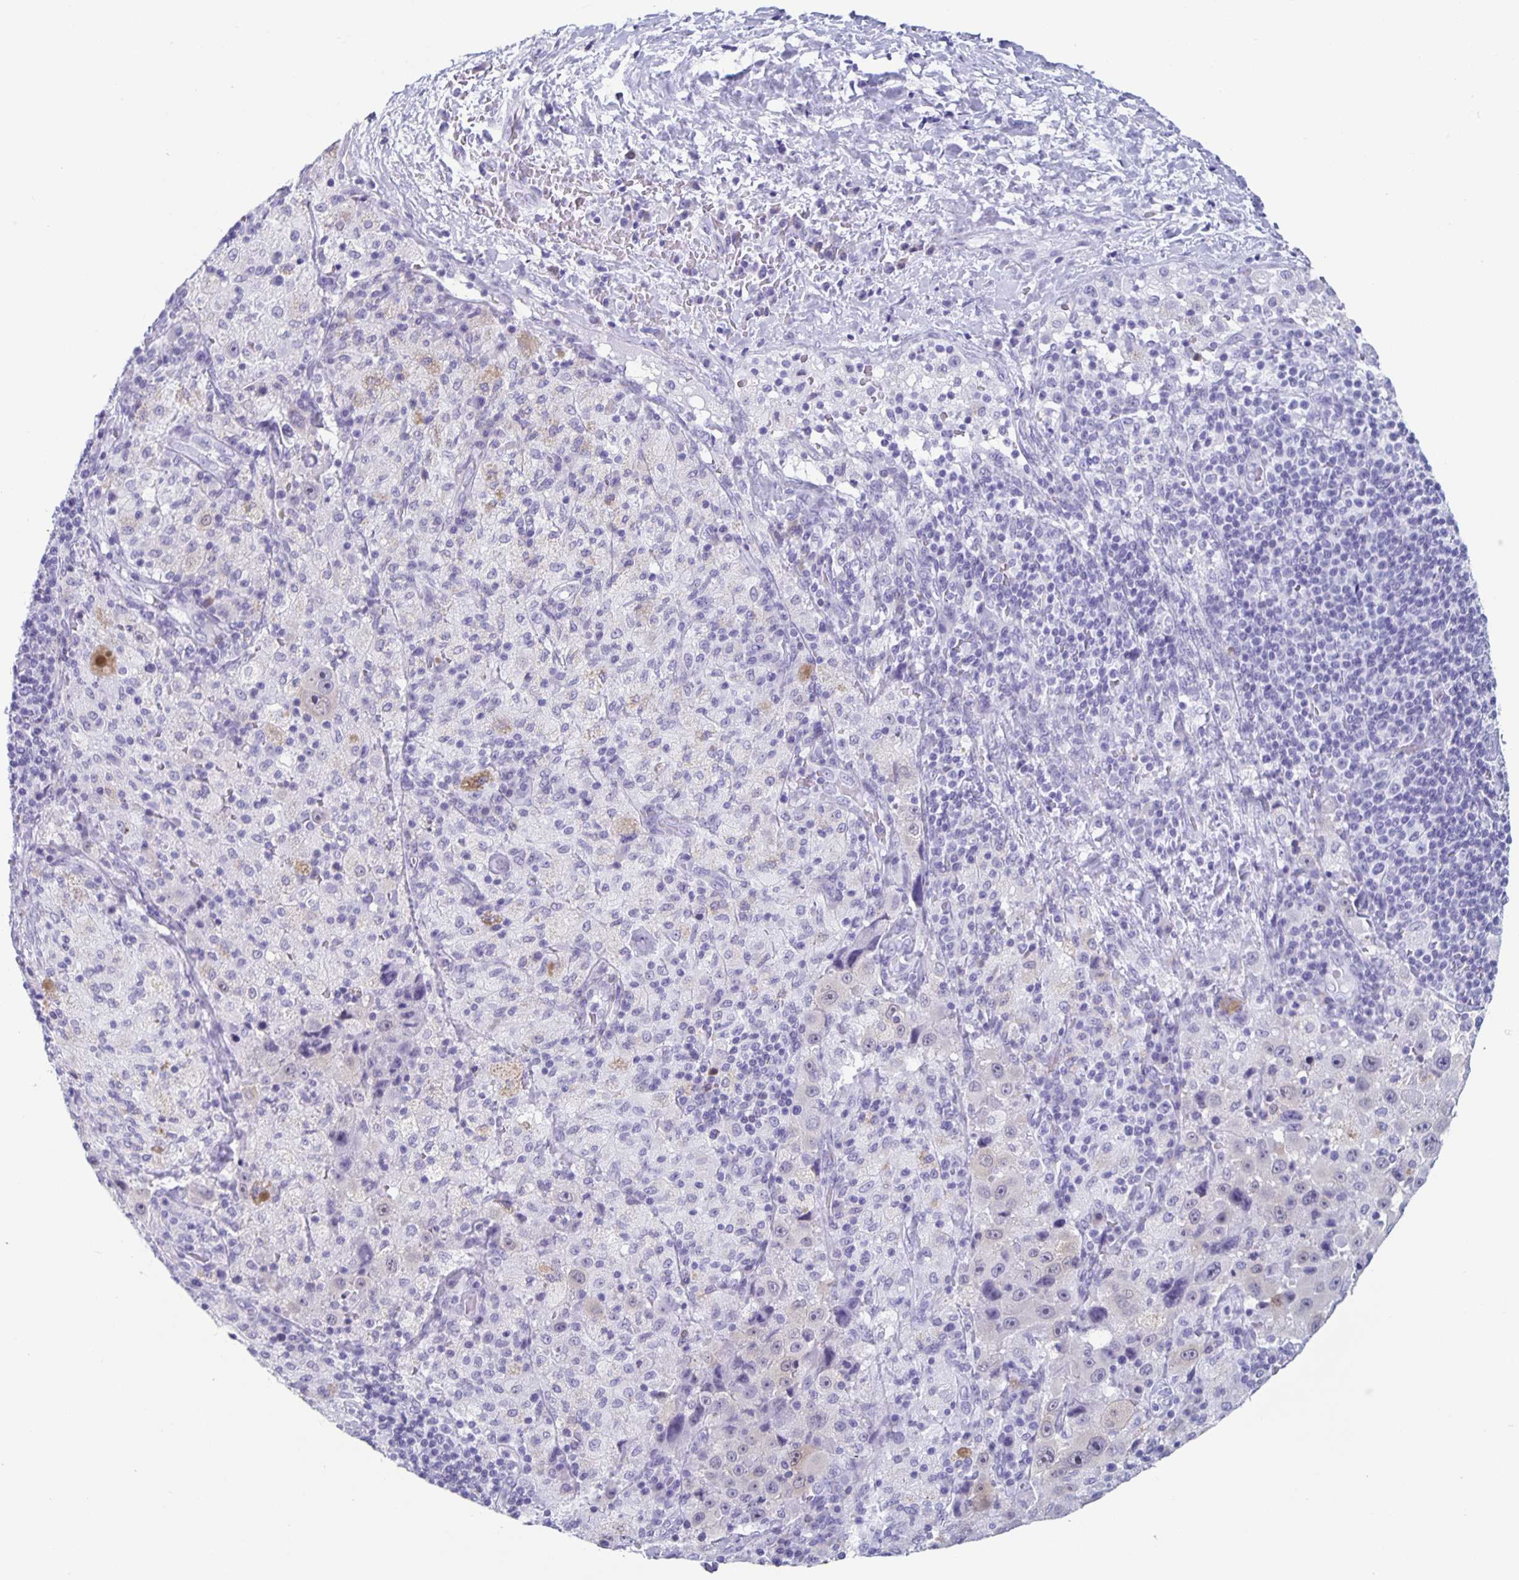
{"staining": {"intensity": "negative", "quantity": "none", "location": "none"}, "tissue": "melanoma", "cell_type": "Tumor cells", "image_type": "cancer", "snomed": [{"axis": "morphology", "description": "Malignant melanoma, Metastatic site"}, {"axis": "topography", "description": "Lymph node"}], "caption": "Immunohistochemistry histopathology image of human malignant melanoma (metastatic site) stained for a protein (brown), which shows no staining in tumor cells.", "gene": "TPPP", "patient": {"sex": "male", "age": 62}}